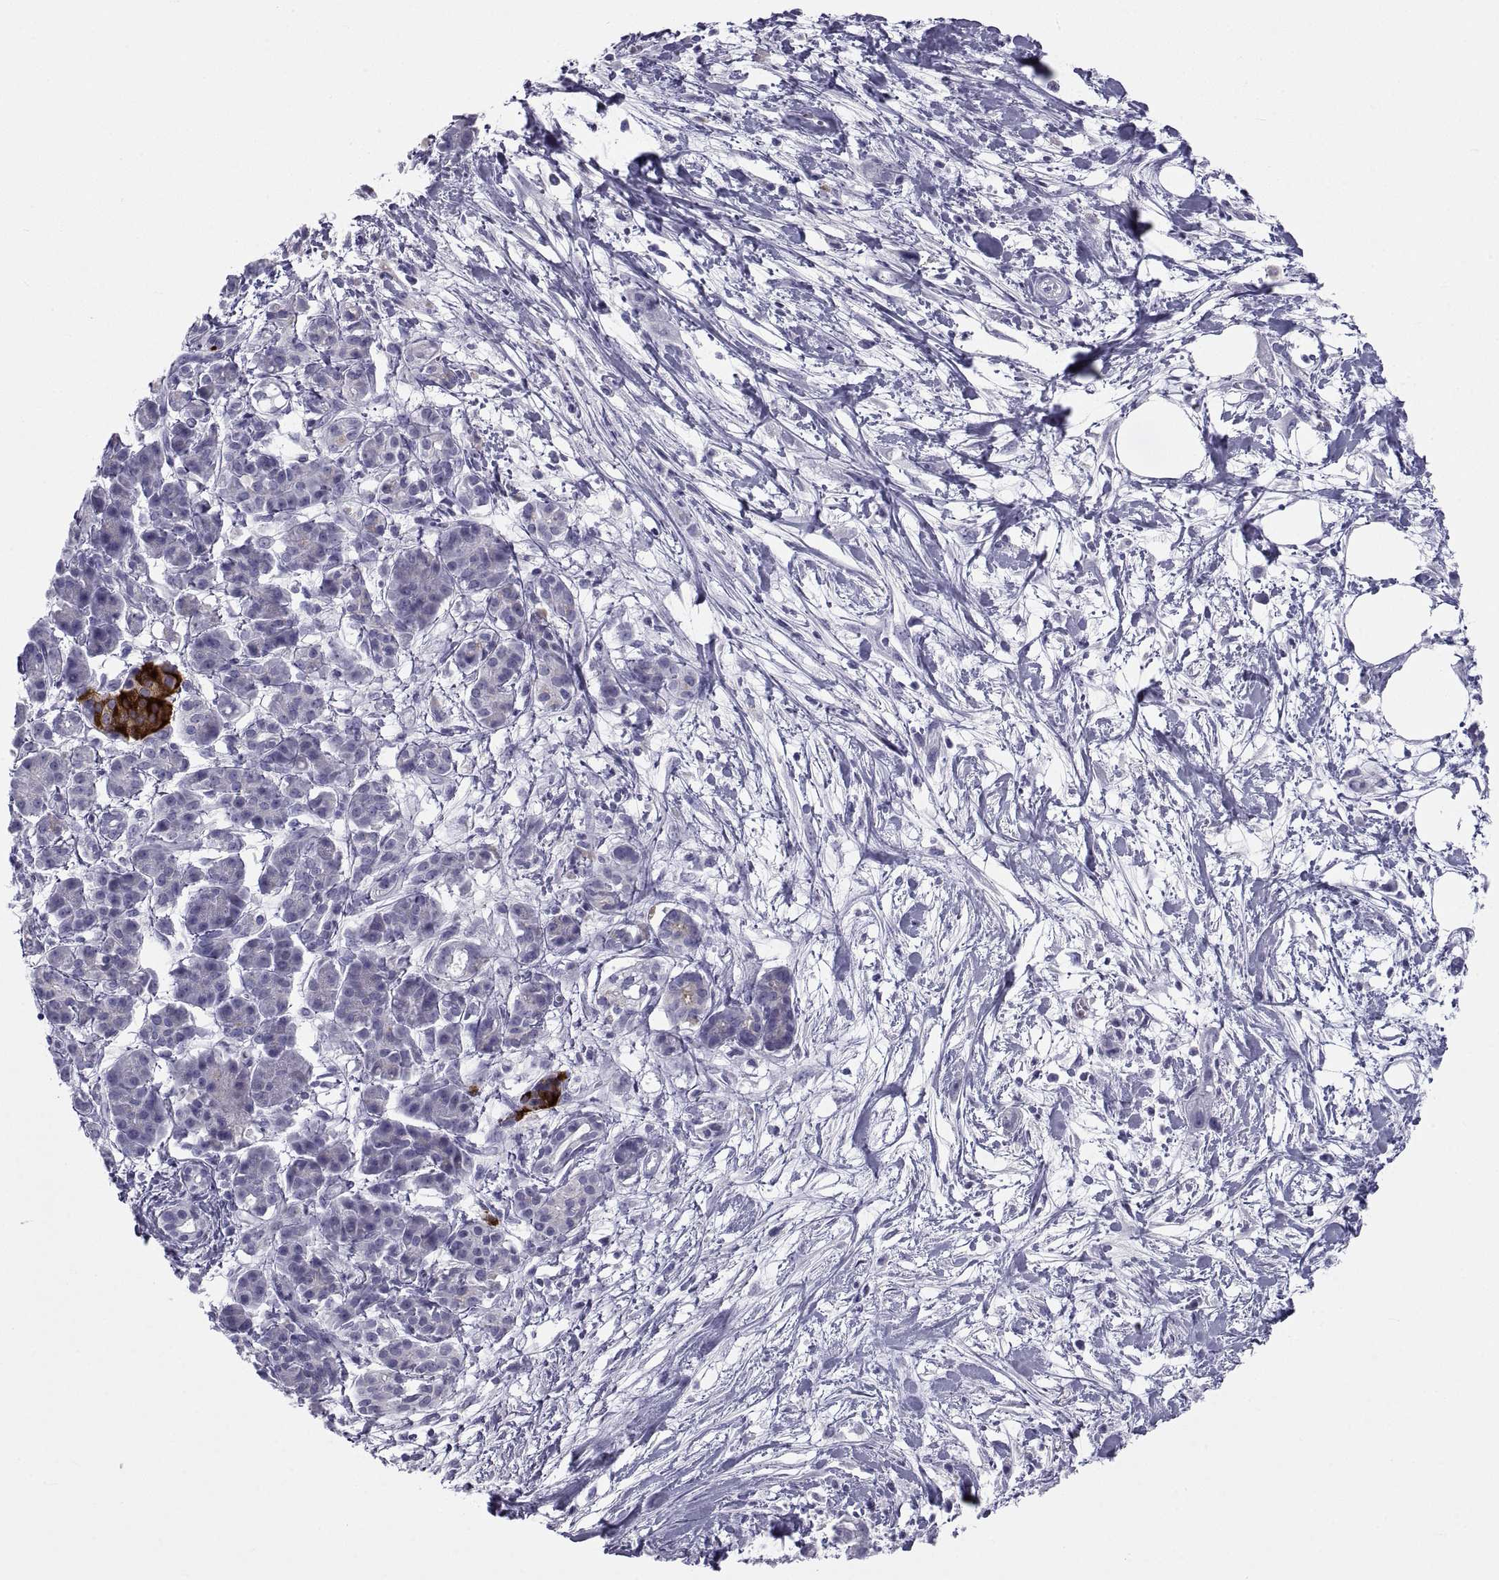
{"staining": {"intensity": "negative", "quantity": "none", "location": "none"}, "tissue": "pancreatic cancer", "cell_type": "Tumor cells", "image_type": "cancer", "snomed": [{"axis": "morphology", "description": "Normal tissue, NOS"}, {"axis": "morphology", "description": "Adenocarcinoma, NOS"}, {"axis": "topography", "description": "Lymph node"}, {"axis": "topography", "description": "Pancreas"}], "caption": "A photomicrograph of human pancreatic cancer (adenocarcinoma) is negative for staining in tumor cells. The staining was performed using DAB to visualize the protein expression in brown, while the nuclei were stained in blue with hematoxylin (Magnification: 20x).", "gene": "NPTX2", "patient": {"sex": "female", "age": 58}}